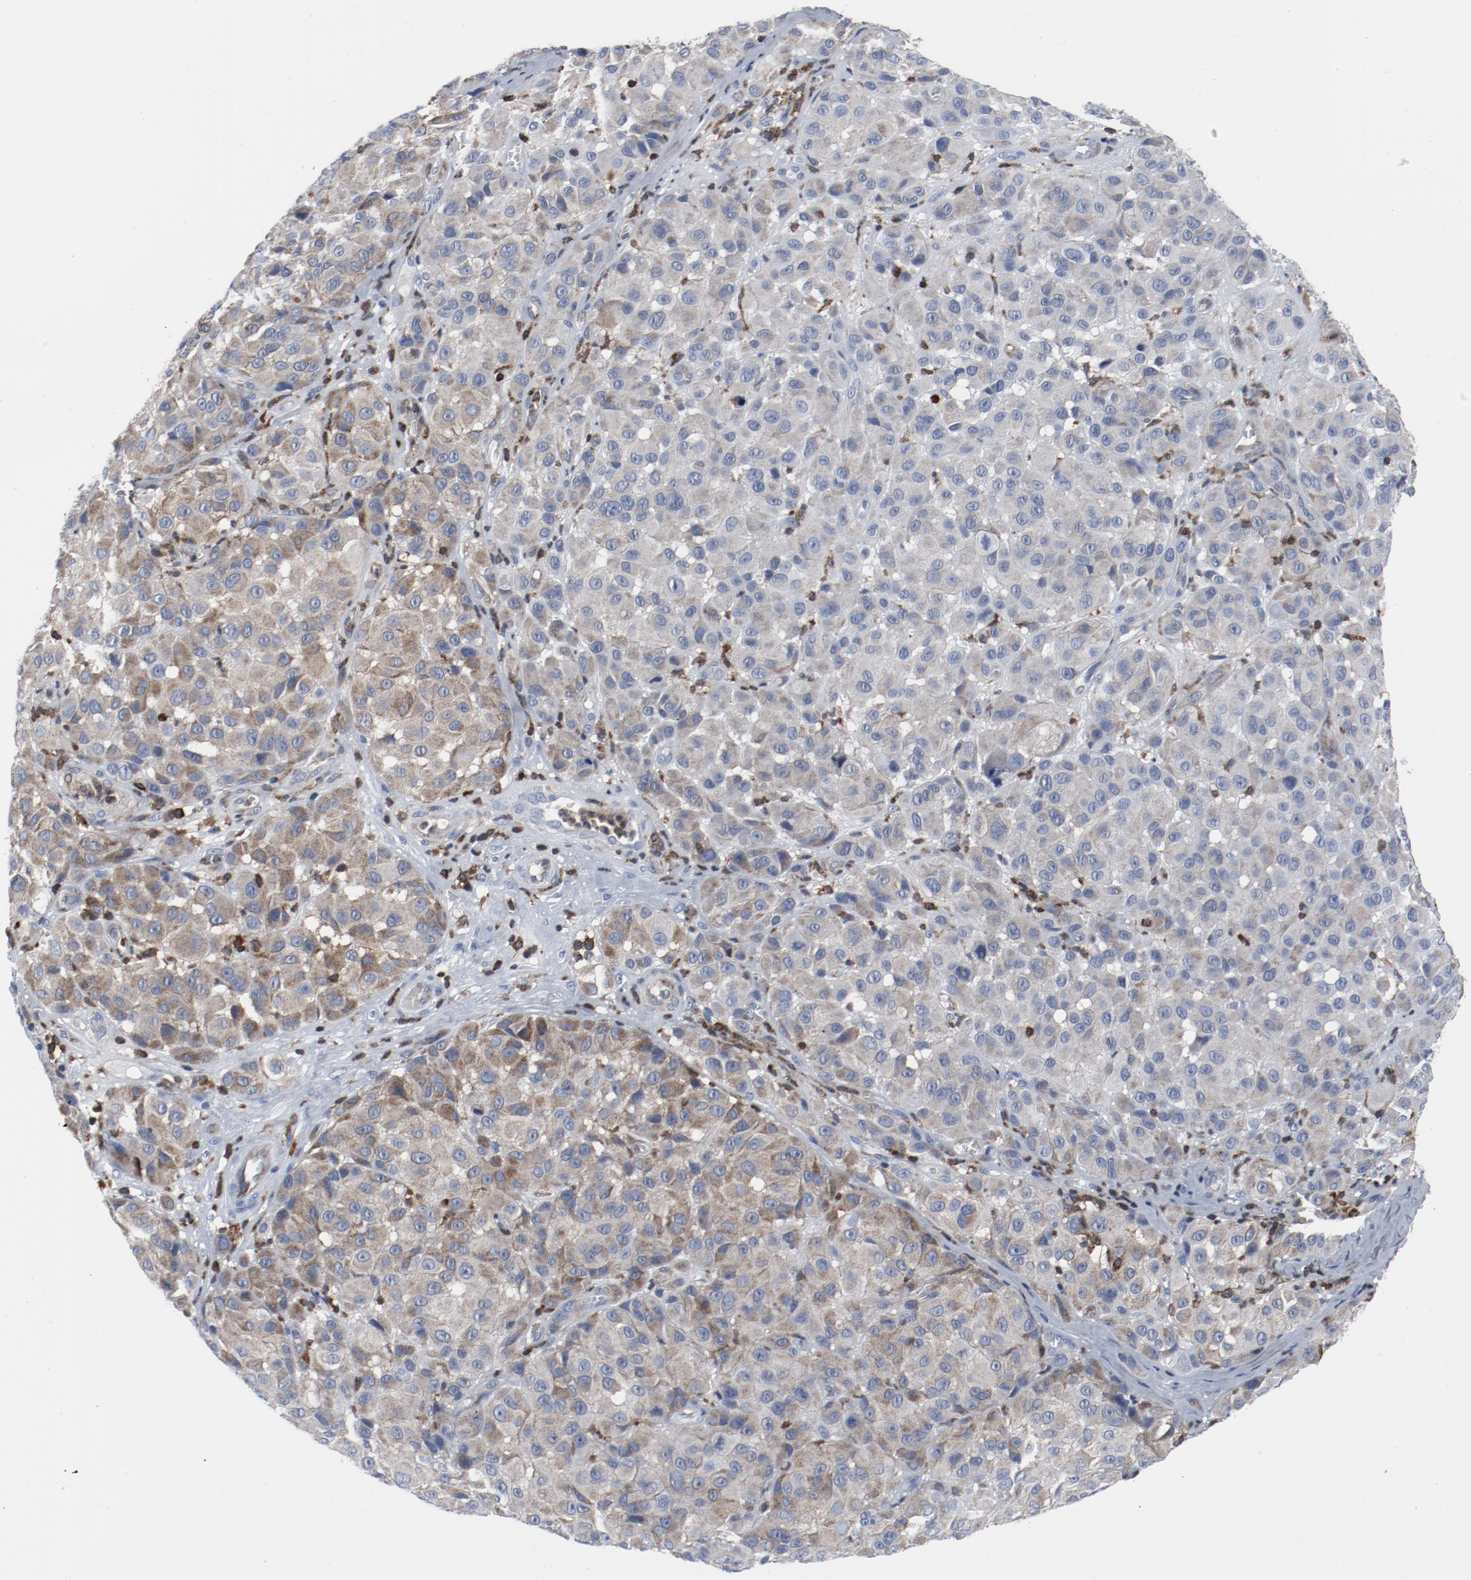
{"staining": {"intensity": "weak", "quantity": ">75%", "location": "cytoplasmic/membranous"}, "tissue": "melanoma", "cell_type": "Tumor cells", "image_type": "cancer", "snomed": [{"axis": "morphology", "description": "Malignant melanoma, NOS"}, {"axis": "topography", "description": "Skin"}], "caption": "A brown stain labels weak cytoplasmic/membranous expression of a protein in human melanoma tumor cells. (DAB IHC with brightfield microscopy, high magnification).", "gene": "LCP2", "patient": {"sex": "female", "age": 21}}